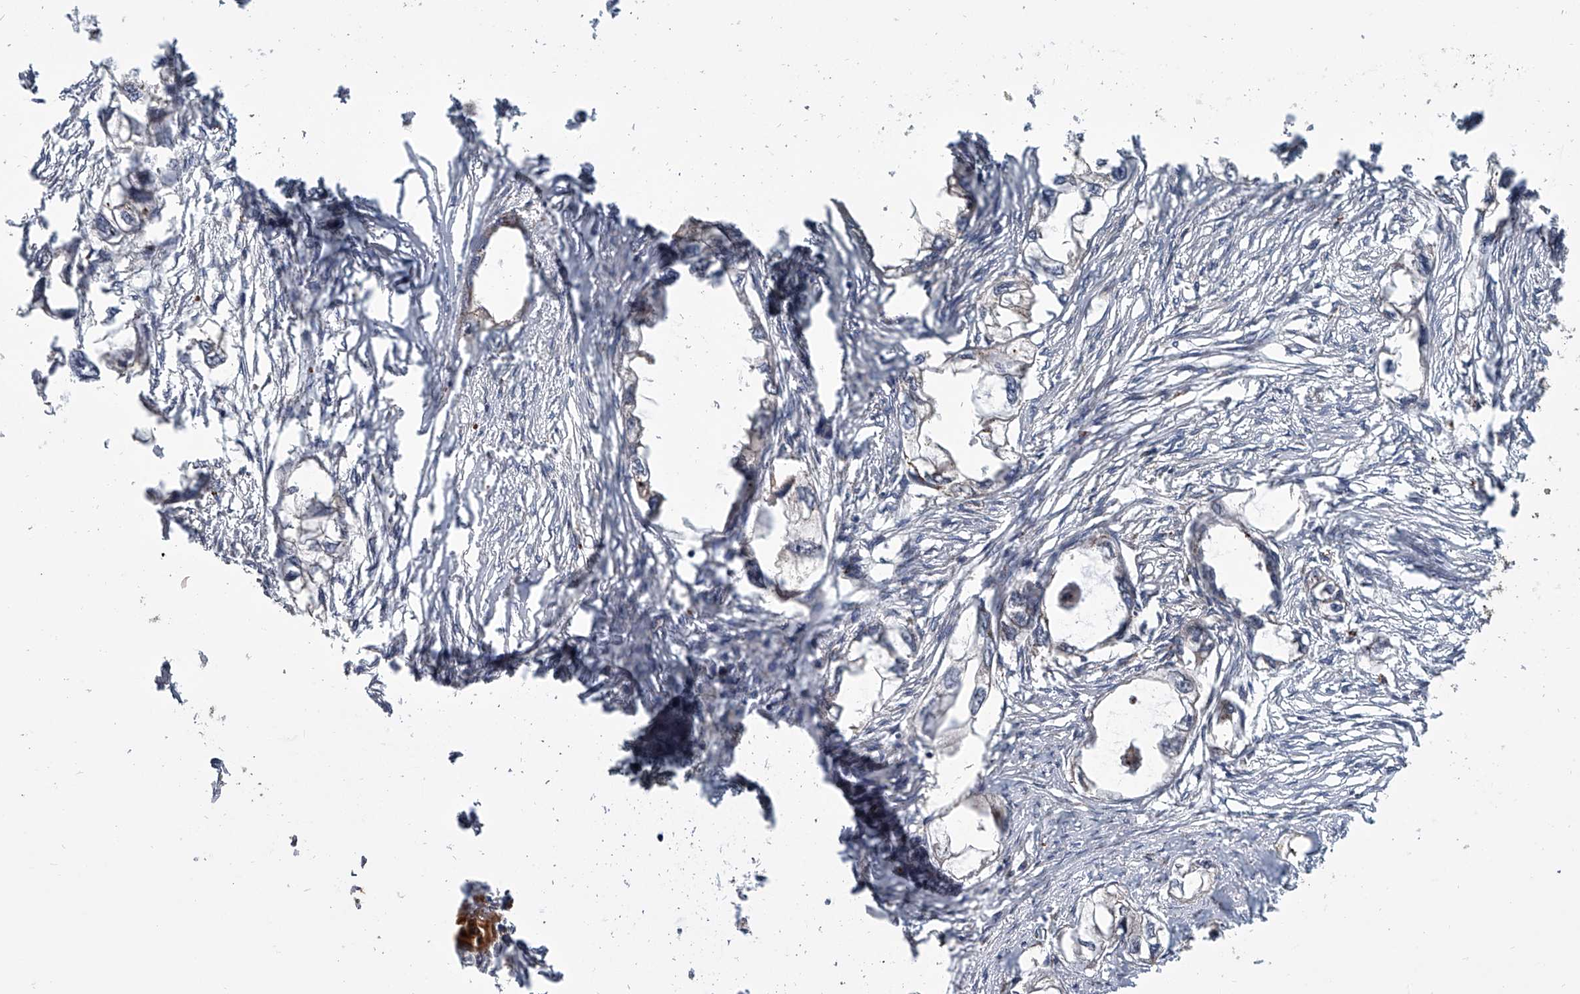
{"staining": {"intensity": "moderate", "quantity": "<25%", "location": "cytoplasmic/membranous"}, "tissue": "endometrial cancer", "cell_type": "Tumor cells", "image_type": "cancer", "snomed": [{"axis": "morphology", "description": "Adenocarcinoma, NOS"}, {"axis": "morphology", "description": "Adenocarcinoma, metastatic, NOS"}, {"axis": "topography", "description": "Adipose tissue"}, {"axis": "topography", "description": "Endometrium"}], "caption": "IHC (DAB (3,3'-diaminobenzidine)) staining of endometrial cancer (metastatic adenocarcinoma) shows moderate cytoplasmic/membranous protein expression in approximately <25% of tumor cells.", "gene": "GEMIN8", "patient": {"sex": "female", "age": 67}}